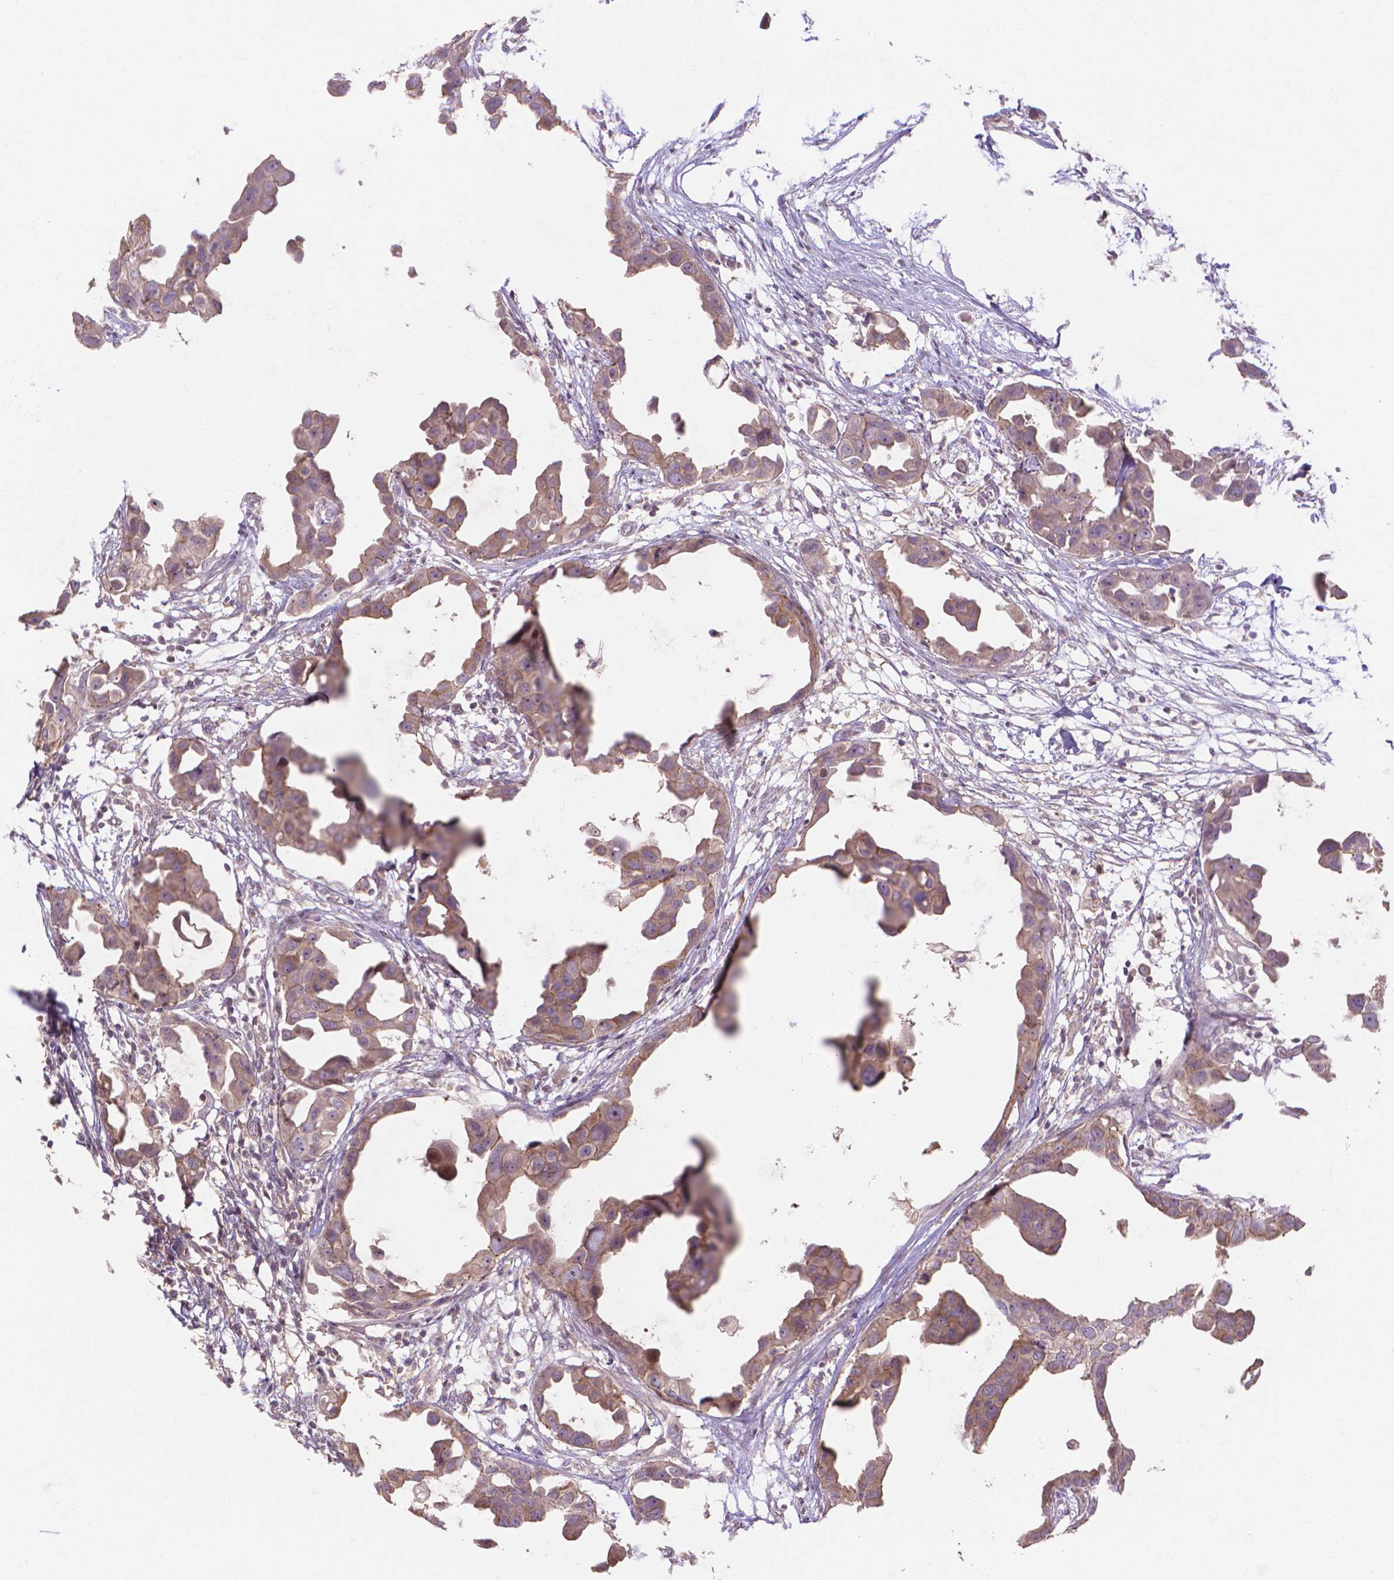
{"staining": {"intensity": "weak", "quantity": "<25%", "location": "cytoplasmic/membranous"}, "tissue": "breast cancer", "cell_type": "Tumor cells", "image_type": "cancer", "snomed": [{"axis": "morphology", "description": "Duct carcinoma"}, {"axis": "topography", "description": "Breast"}], "caption": "Immunohistochemistry (IHC) of human breast cancer (invasive ductal carcinoma) reveals no expression in tumor cells.", "gene": "PRDM13", "patient": {"sex": "female", "age": 38}}